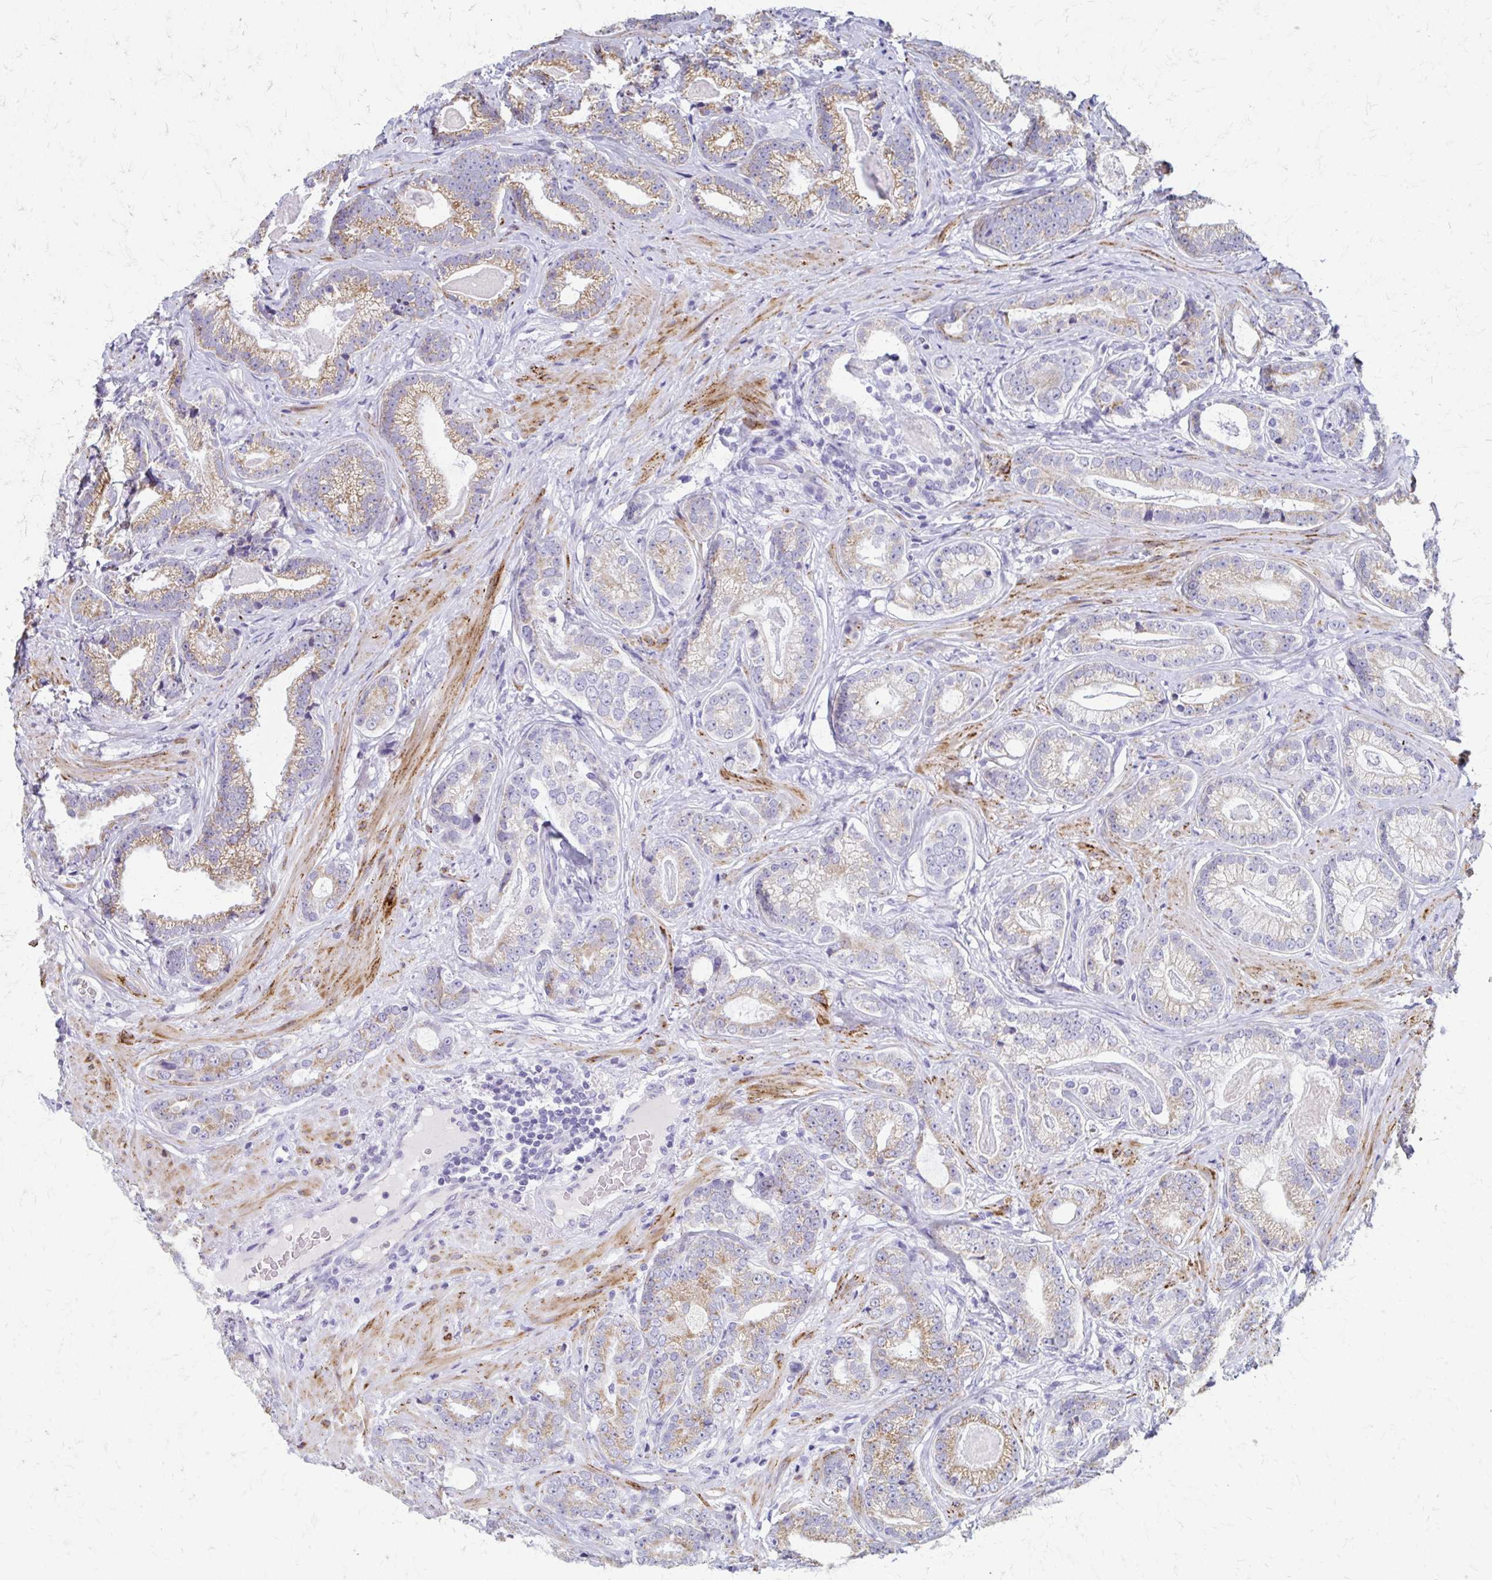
{"staining": {"intensity": "moderate", "quantity": "25%-75%", "location": "cytoplasmic/membranous"}, "tissue": "prostate cancer", "cell_type": "Tumor cells", "image_type": "cancer", "snomed": [{"axis": "morphology", "description": "Adenocarcinoma, Low grade"}, {"axis": "topography", "description": "Prostate"}], "caption": "Tumor cells exhibit medium levels of moderate cytoplasmic/membranous positivity in about 25%-75% of cells in human prostate cancer.", "gene": "ZSCAN5B", "patient": {"sex": "male", "age": 61}}